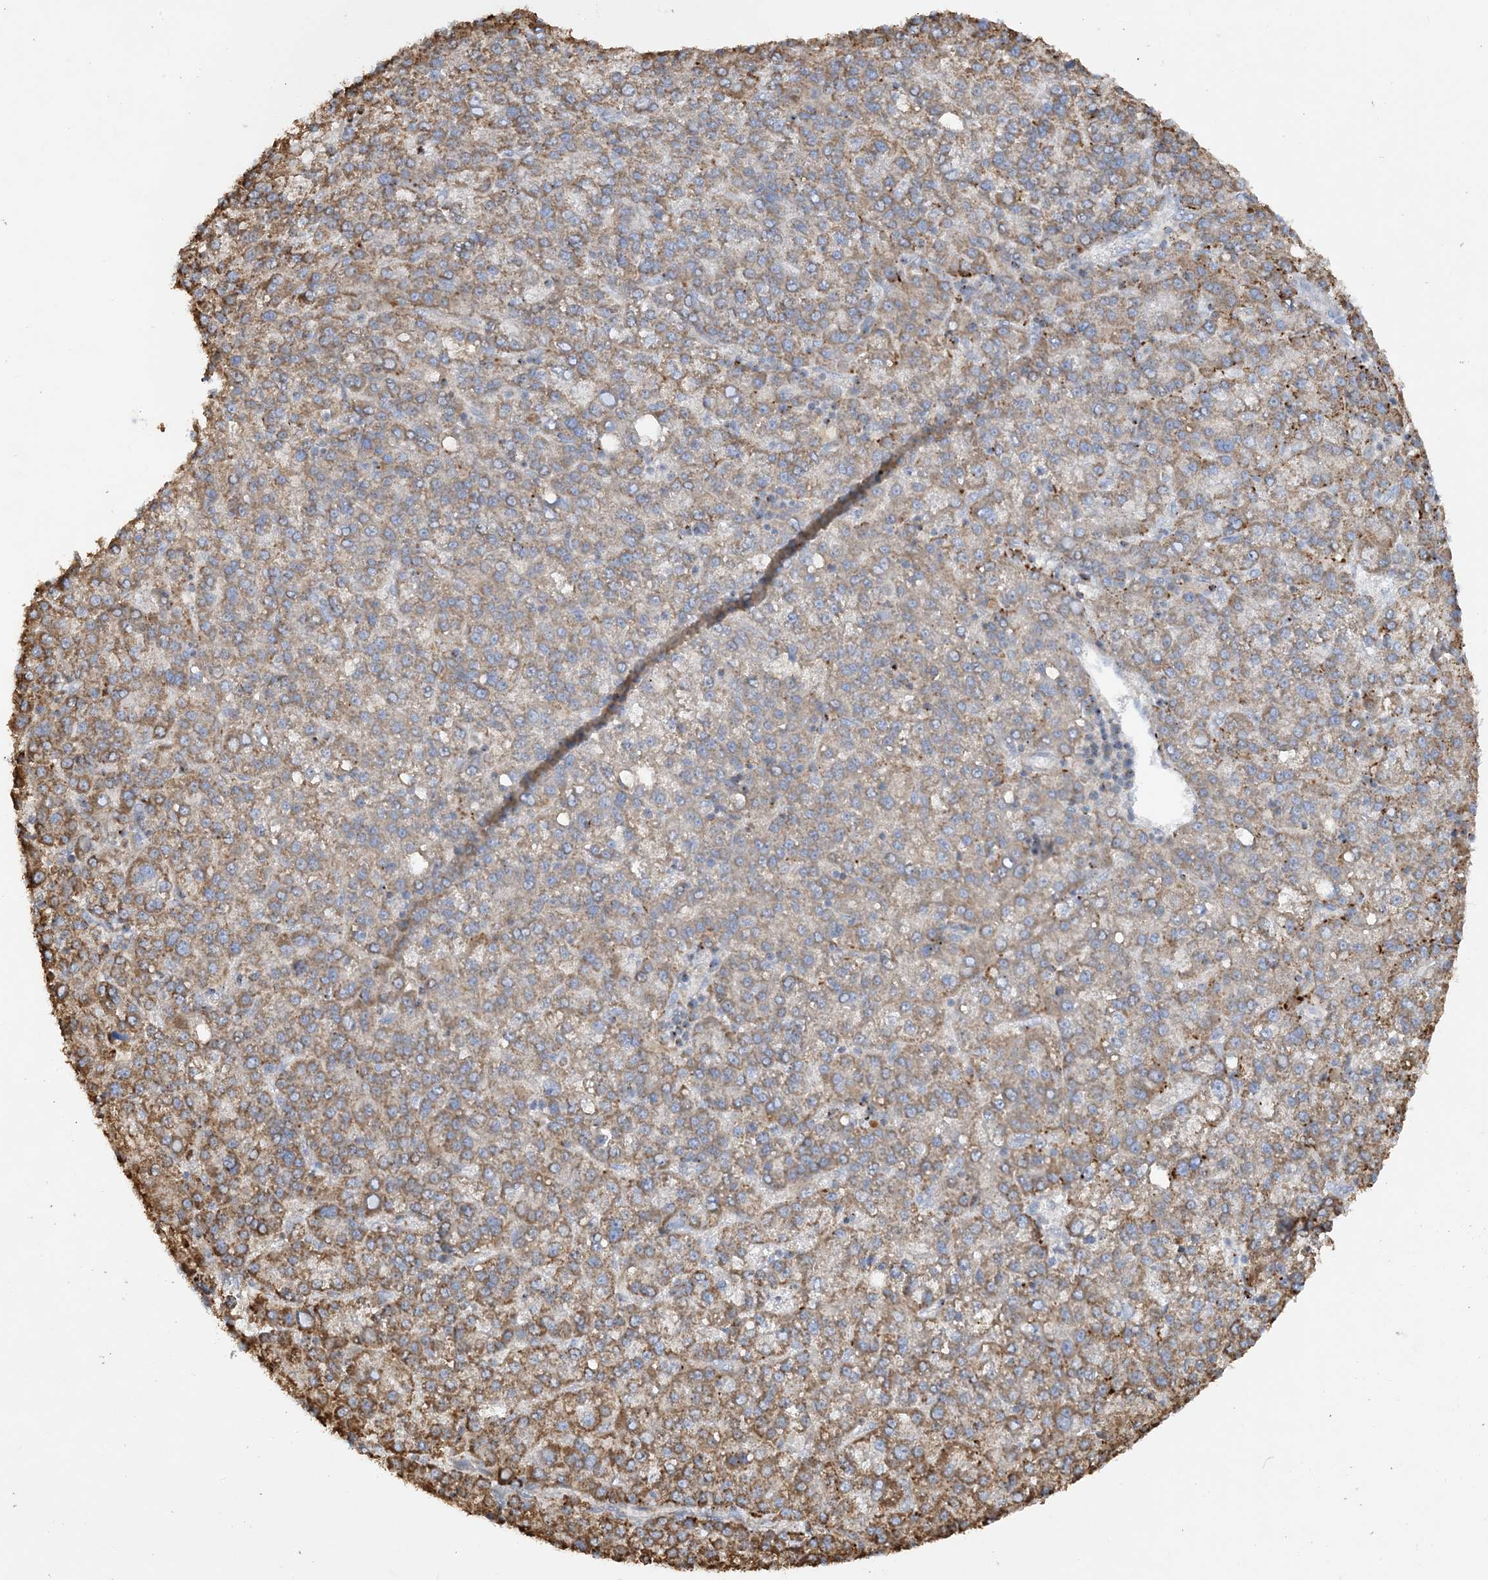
{"staining": {"intensity": "moderate", "quantity": ">75%", "location": "cytoplasmic/membranous"}, "tissue": "liver cancer", "cell_type": "Tumor cells", "image_type": "cancer", "snomed": [{"axis": "morphology", "description": "Carcinoma, Hepatocellular, NOS"}, {"axis": "topography", "description": "Liver"}], "caption": "This image demonstrates immunohistochemistry staining of hepatocellular carcinoma (liver), with medium moderate cytoplasmic/membranous expression in about >75% of tumor cells.", "gene": "AGA", "patient": {"sex": "female", "age": 58}}